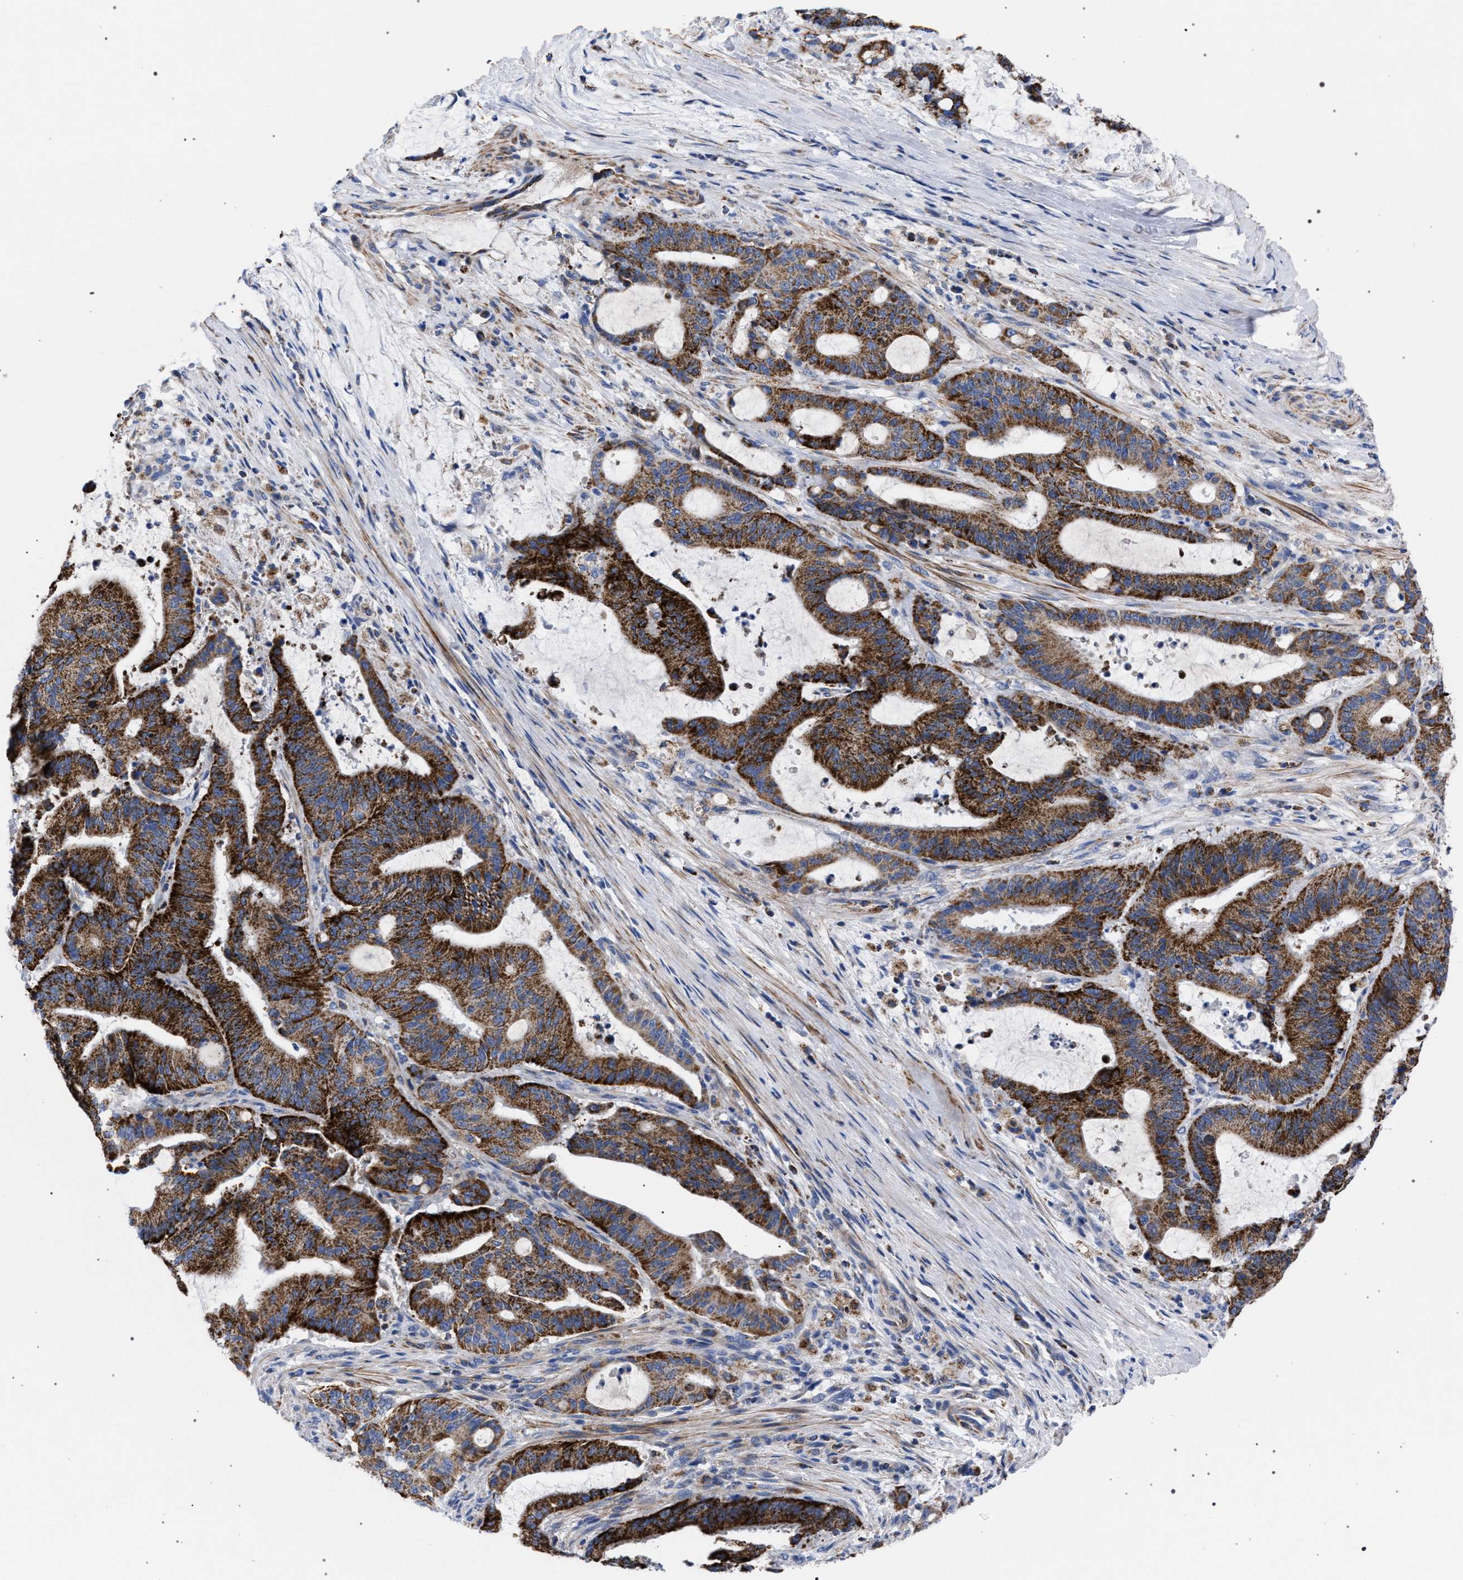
{"staining": {"intensity": "strong", "quantity": ">75%", "location": "cytoplasmic/membranous"}, "tissue": "liver cancer", "cell_type": "Tumor cells", "image_type": "cancer", "snomed": [{"axis": "morphology", "description": "Normal tissue, NOS"}, {"axis": "morphology", "description": "Cholangiocarcinoma"}, {"axis": "topography", "description": "Liver"}, {"axis": "topography", "description": "Peripheral nerve tissue"}], "caption": "High-power microscopy captured an IHC histopathology image of liver cholangiocarcinoma, revealing strong cytoplasmic/membranous positivity in about >75% of tumor cells.", "gene": "ACADS", "patient": {"sex": "female", "age": 73}}